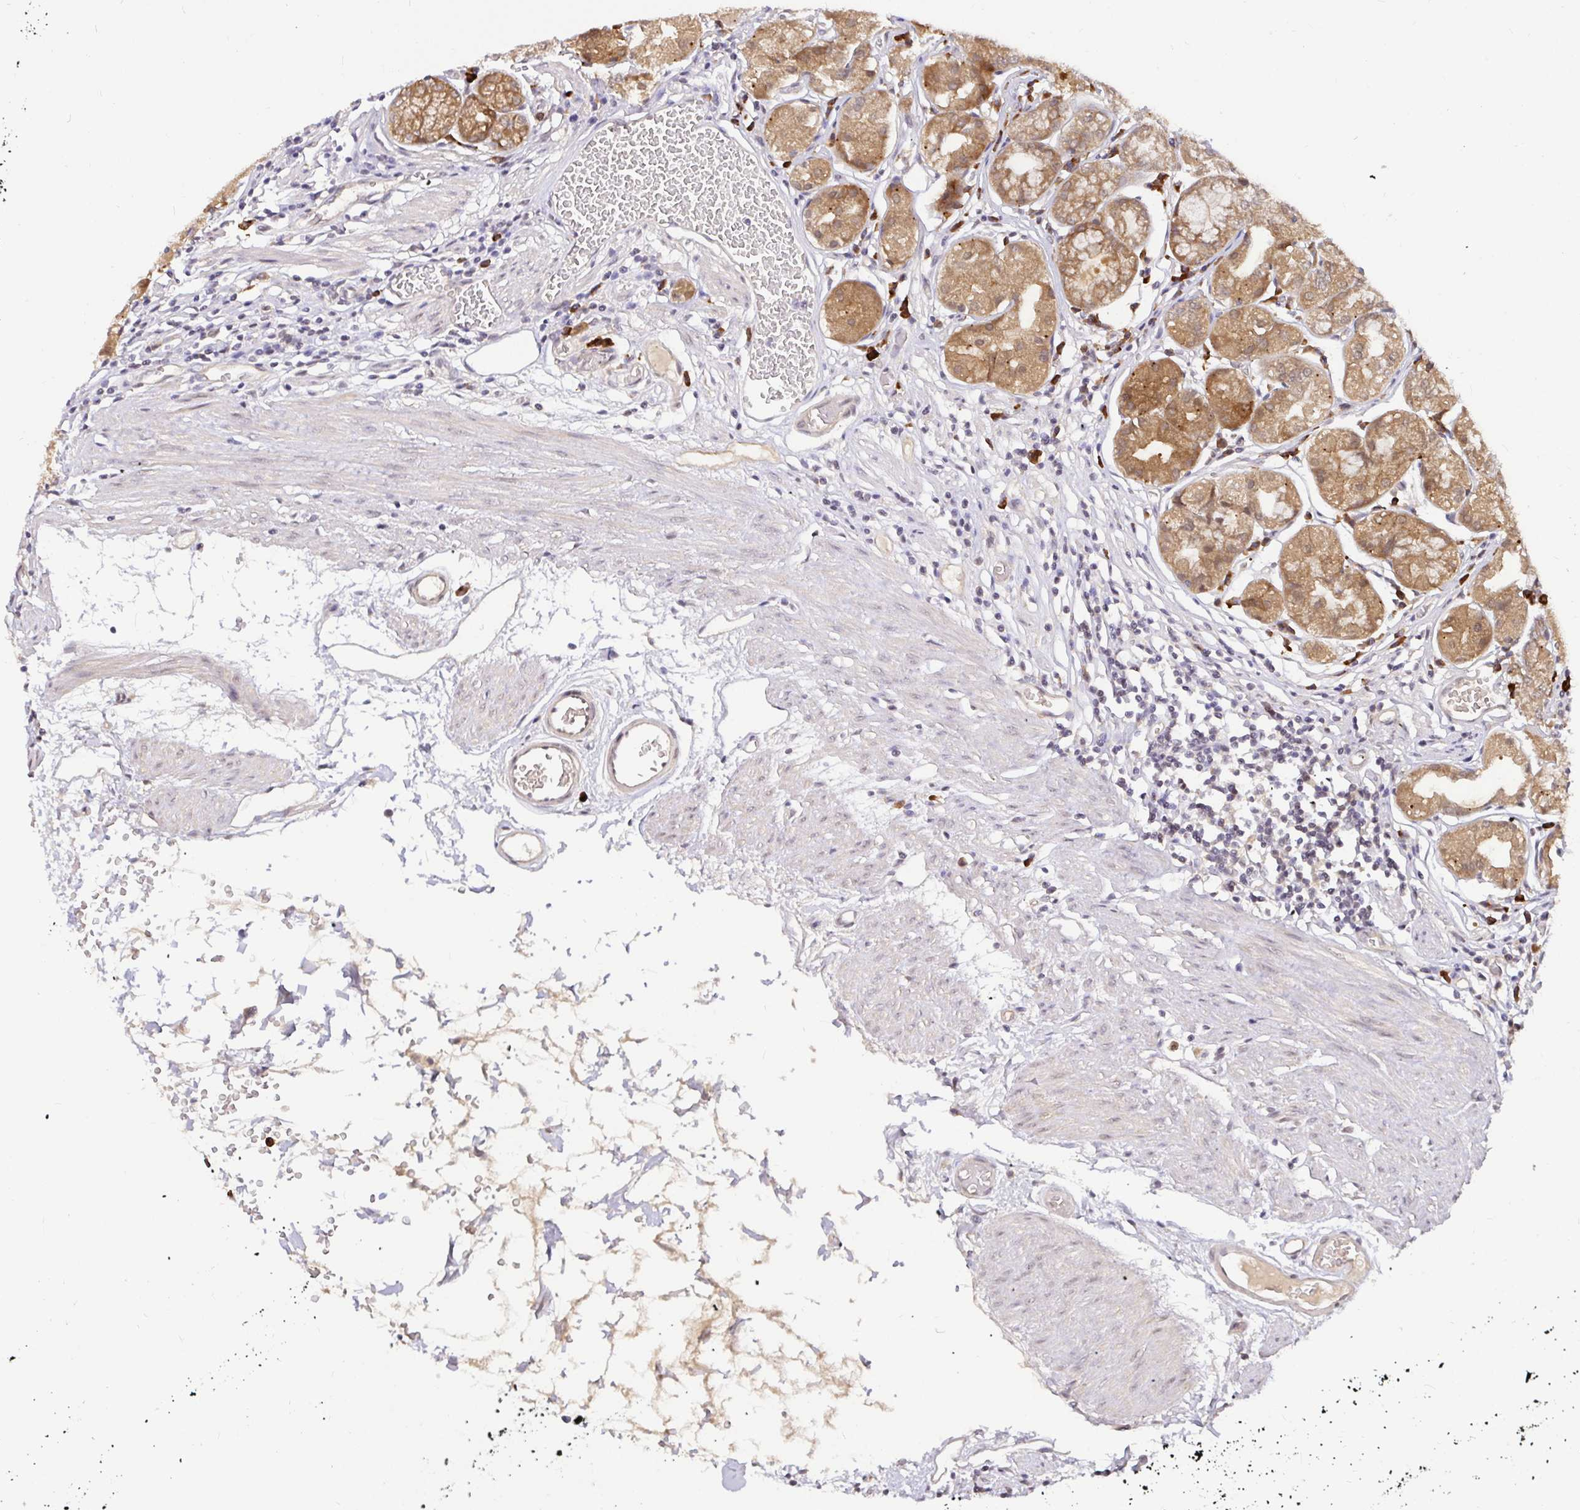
{"staining": {"intensity": "moderate", "quantity": ">75%", "location": "cytoplasmic/membranous"}, "tissue": "stomach", "cell_type": "Glandular cells", "image_type": "normal", "snomed": [{"axis": "morphology", "description": "Normal tissue, NOS"}, {"axis": "topography", "description": "Stomach"}], "caption": "Stomach was stained to show a protein in brown. There is medium levels of moderate cytoplasmic/membranous staining in approximately >75% of glandular cells. (DAB IHC with brightfield microscopy, high magnification).", "gene": "LMO4", "patient": {"sex": "male", "age": 55}}